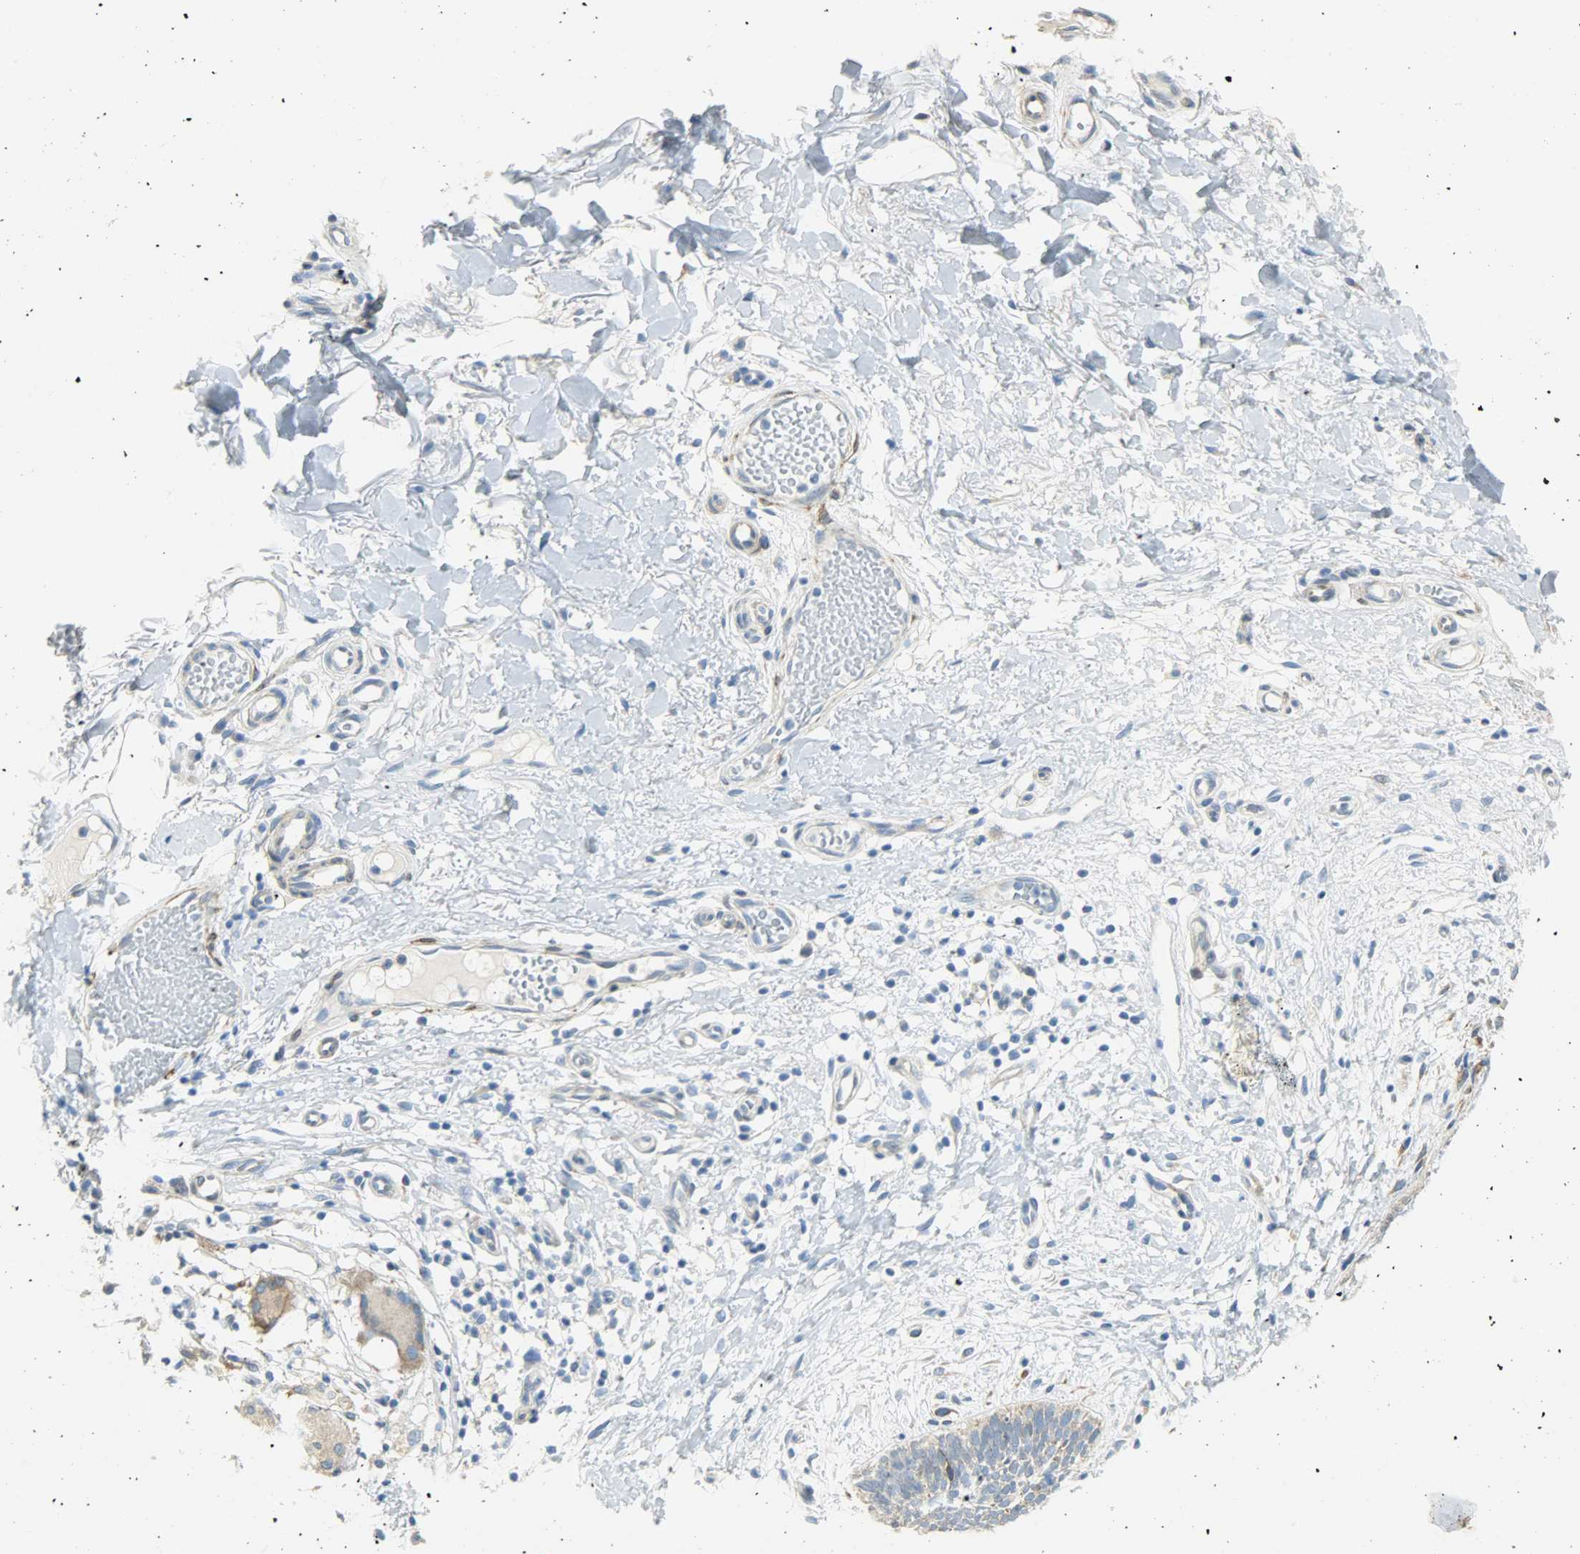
{"staining": {"intensity": "moderate", "quantity": "25%-75%", "location": "cytoplasmic/membranous"}, "tissue": "skin cancer", "cell_type": "Tumor cells", "image_type": "cancer", "snomed": [{"axis": "morphology", "description": "Fibrosis, NOS"}, {"axis": "morphology", "description": "Basal cell carcinoma"}, {"axis": "topography", "description": "Skin"}], "caption": "Skin cancer (basal cell carcinoma) stained with a brown dye reveals moderate cytoplasmic/membranous positive expression in approximately 25%-75% of tumor cells.", "gene": "PKD2", "patient": {"sex": "male", "age": 76}}